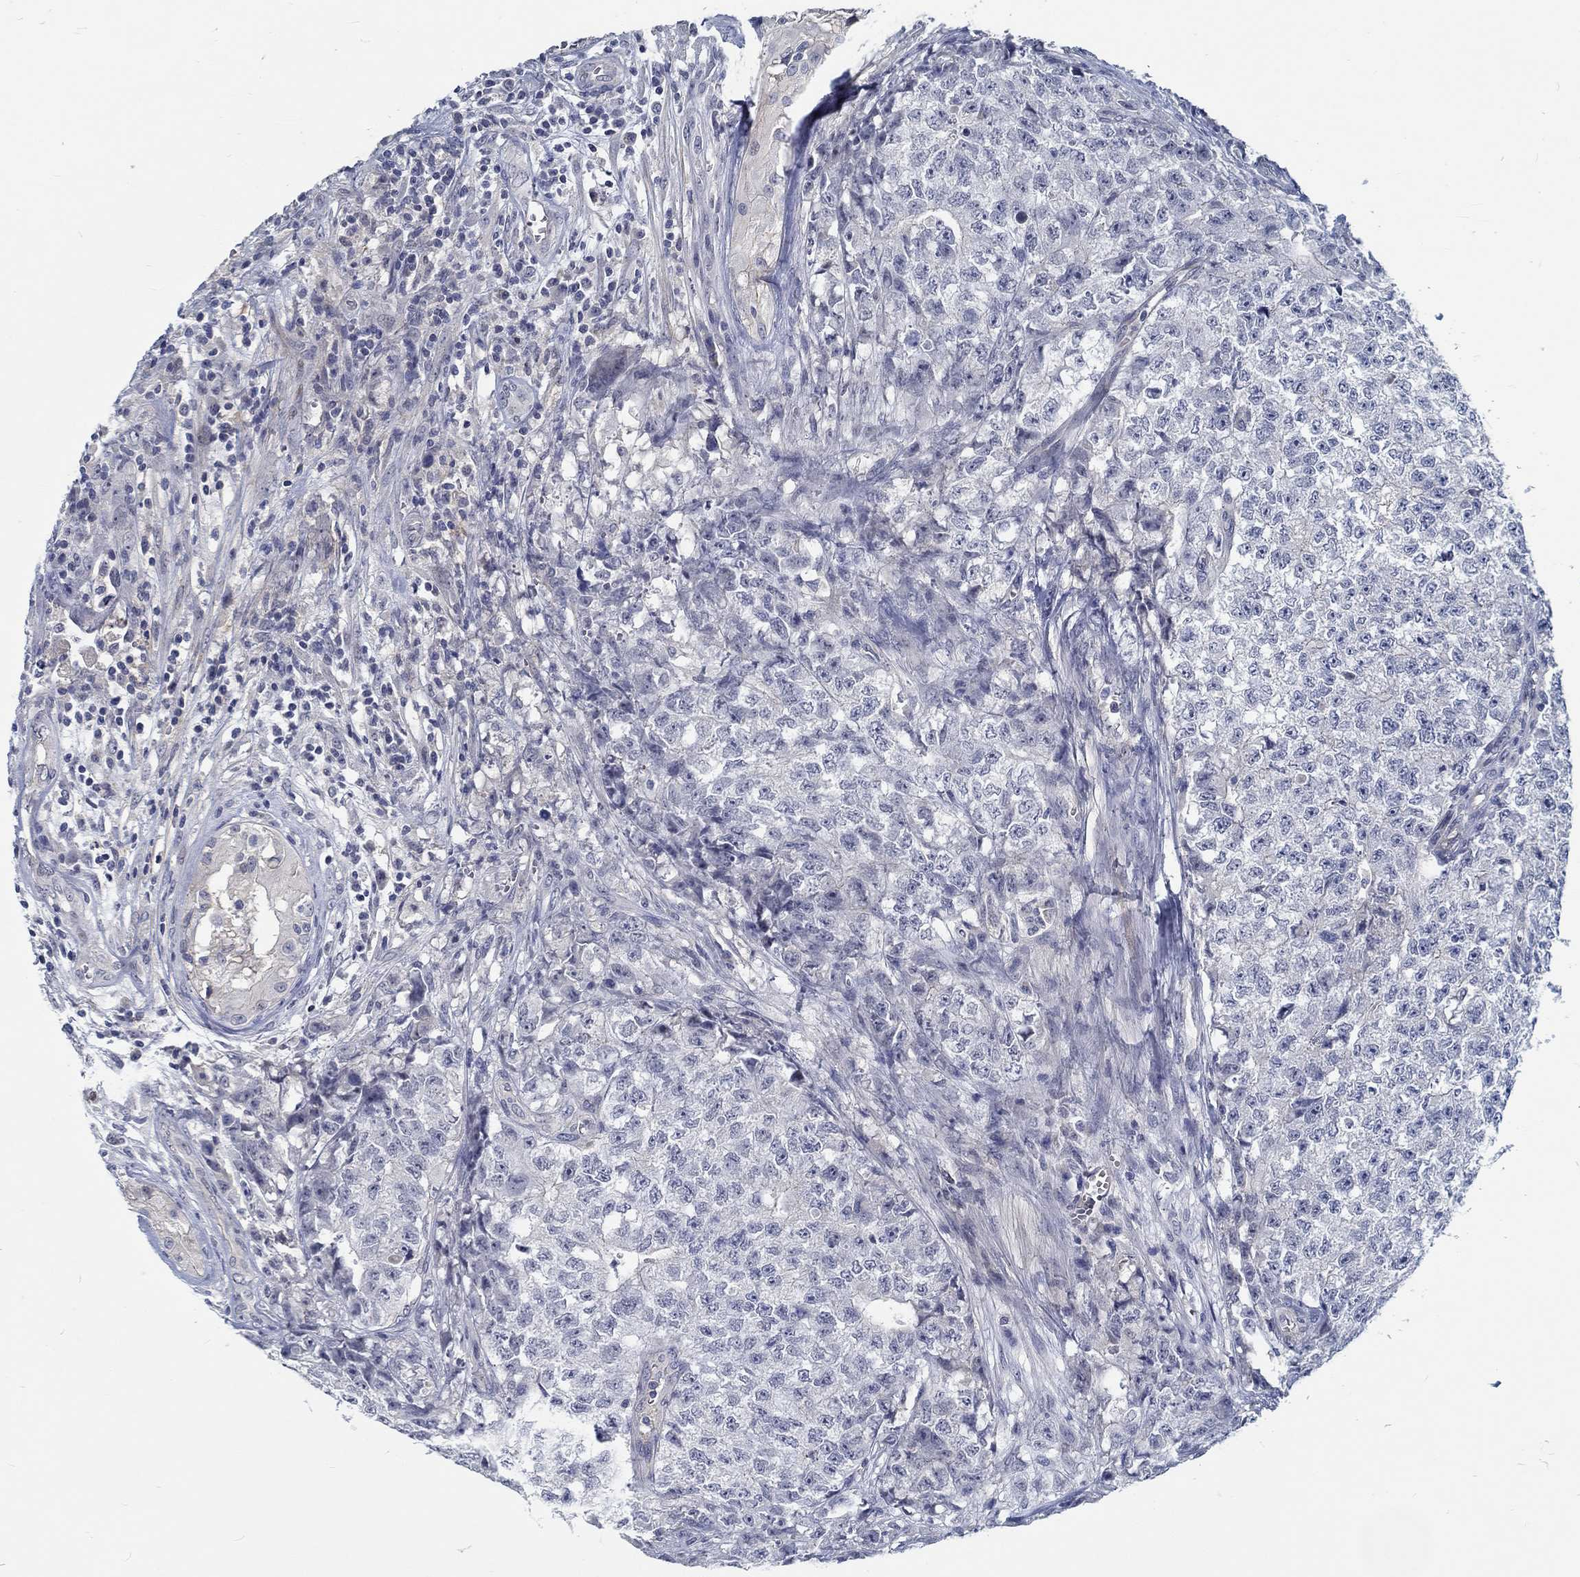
{"staining": {"intensity": "negative", "quantity": "none", "location": "none"}, "tissue": "testis cancer", "cell_type": "Tumor cells", "image_type": "cancer", "snomed": [{"axis": "morphology", "description": "Seminoma, NOS"}, {"axis": "morphology", "description": "Carcinoma, Embryonal, NOS"}, {"axis": "topography", "description": "Testis"}], "caption": "Tumor cells are negative for brown protein staining in testis cancer. (DAB immunohistochemistry (IHC), high magnification).", "gene": "MYBPC1", "patient": {"sex": "male", "age": 22}}